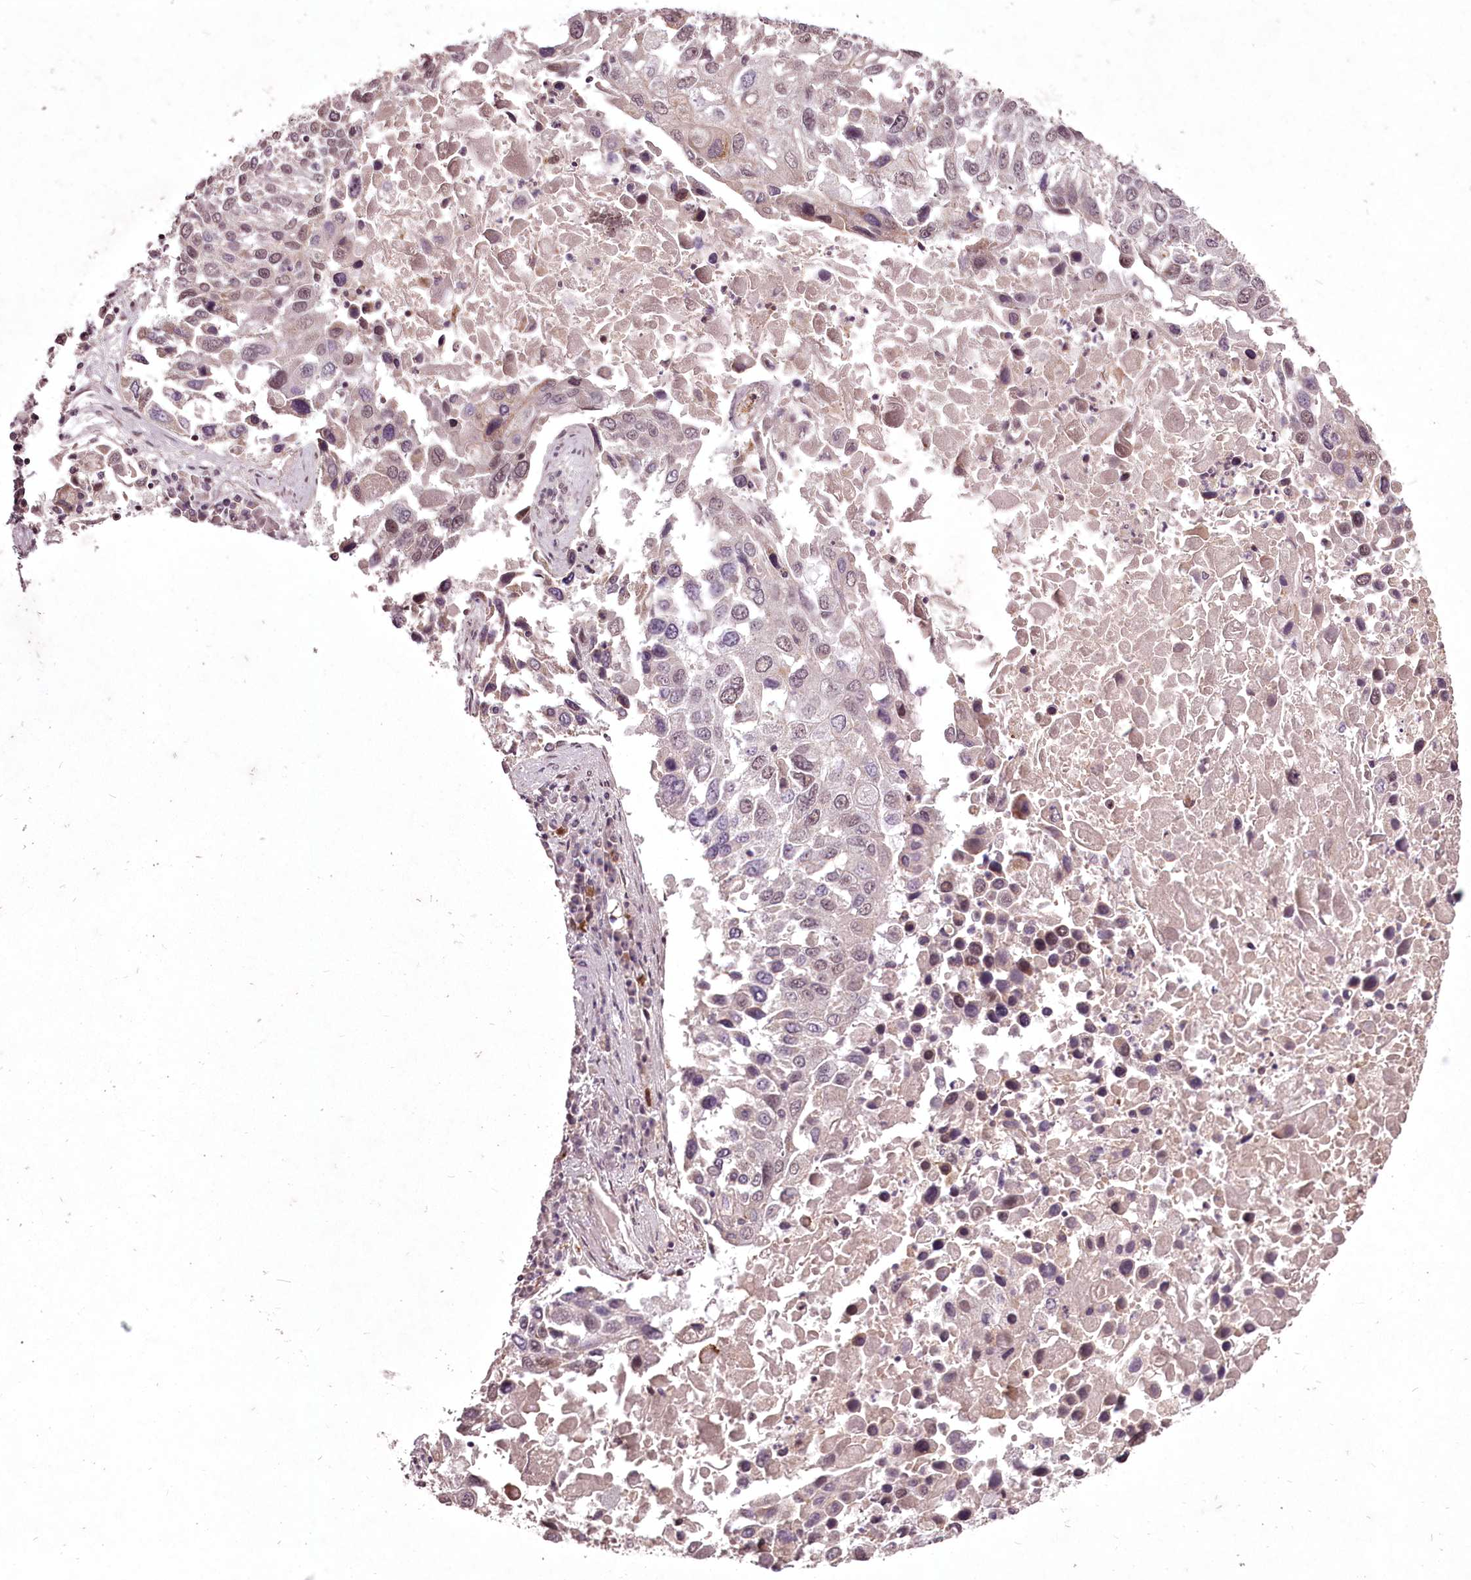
{"staining": {"intensity": "weak", "quantity": "25%-75%", "location": "nuclear"}, "tissue": "lung cancer", "cell_type": "Tumor cells", "image_type": "cancer", "snomed": [{"axis": "morphology", "description": "Squamous cell carcinoma, NOS"}, {"axis": "topography", "description": "Lung"}], "caption": "About 25%-75% of tumor cells in lung squamous cell carcinoma display weak nuclear protein positivity as visualized by brown immunohistochemical staining.", "gene": "ADRA1D", "patient": {"sex": "male", "age": 65}}